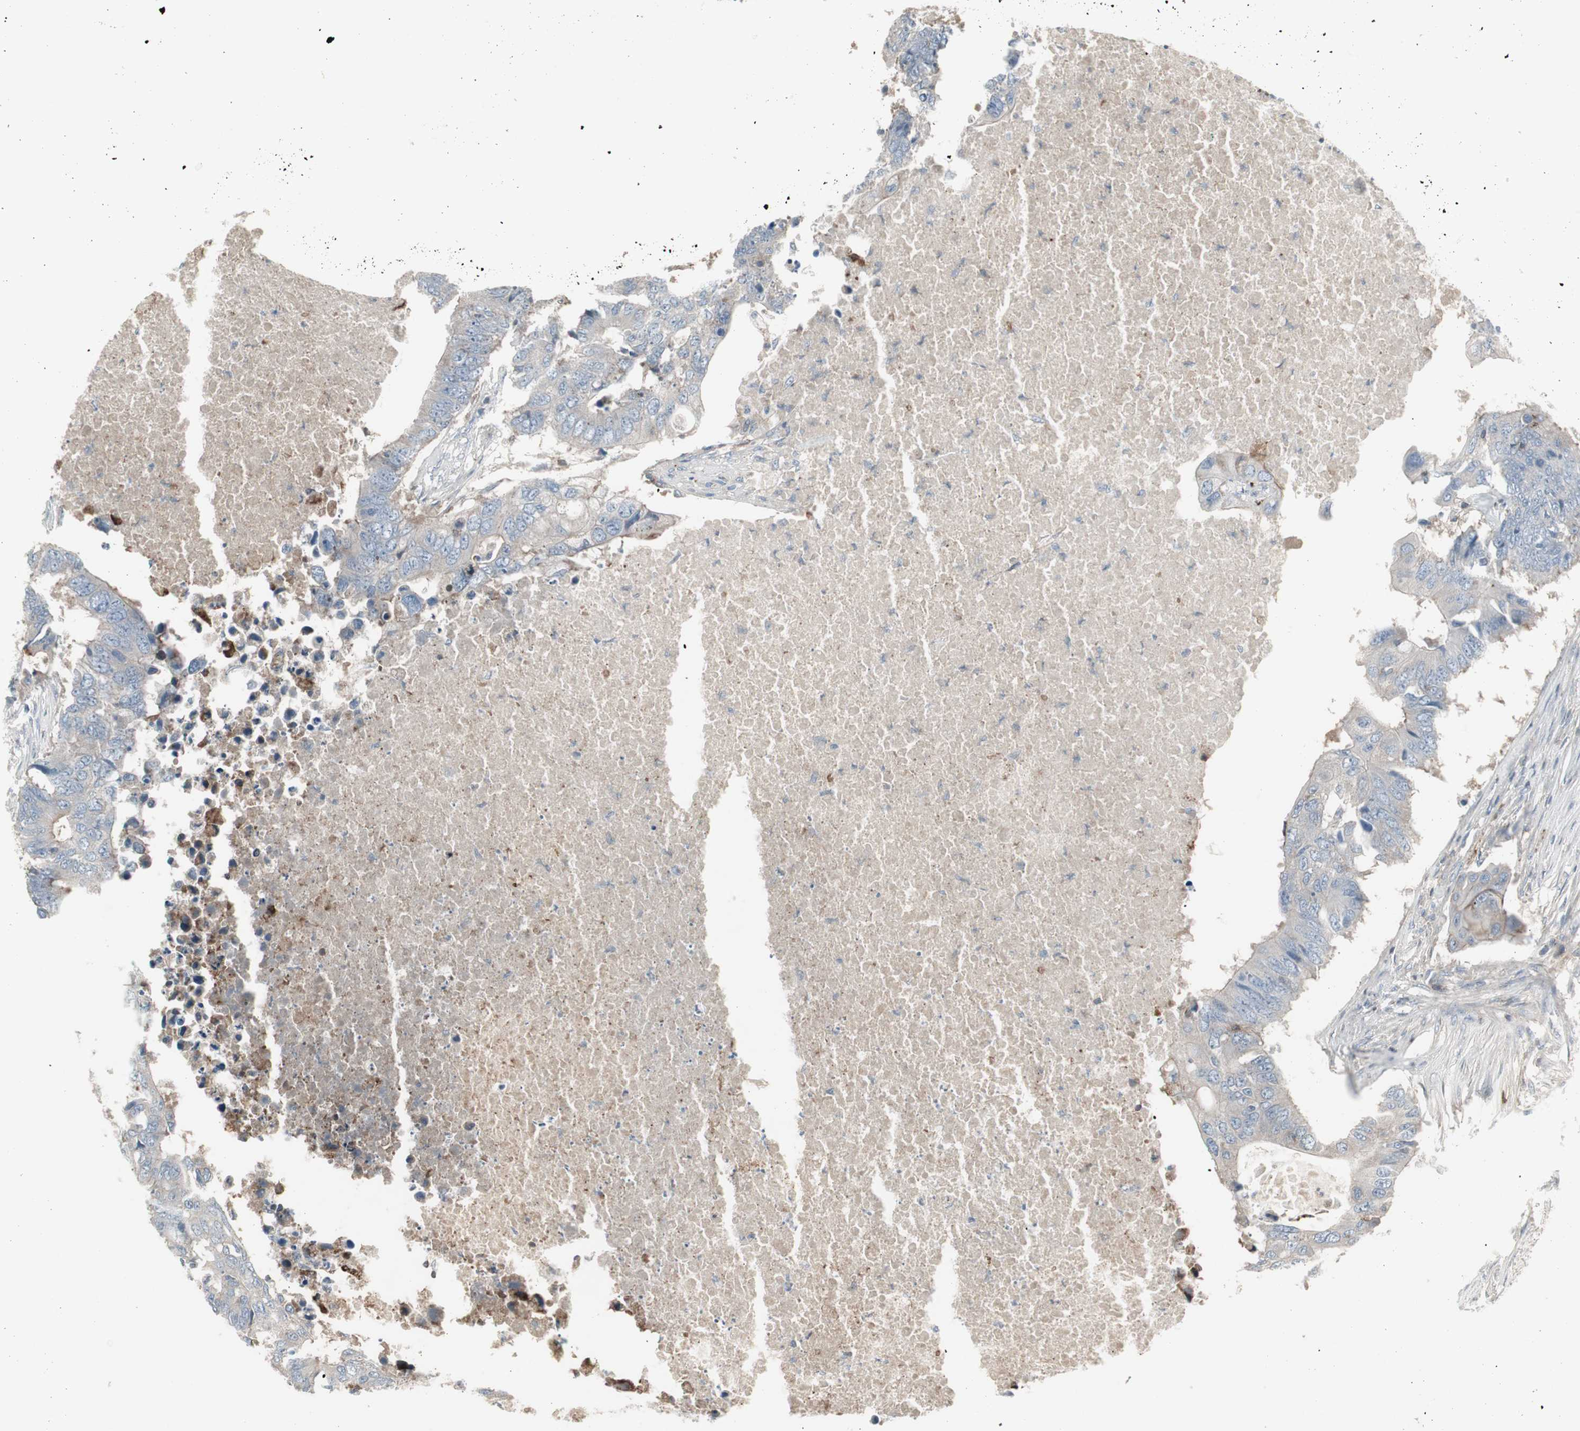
{"staining": {"intensity": "weak", "quantity": "<25%", "location": "cytoplasmic/membranous"}, "tissue": "colorectal cancer", "cell_type": "Tumor cells", "image_type": "cancer", "snomed": [{"axis": "morphology", "description": "Adenocarcinoma, NOS"}, {"axis": "topography", "description": "Colon"}], "caption": "Human colorectal cancer stained for a protein using immunohistochemistry demonstrates no positivity in tumor cells.", "gene": "ZSCAN32", "patient": {"sex": "male", "age": 71}}